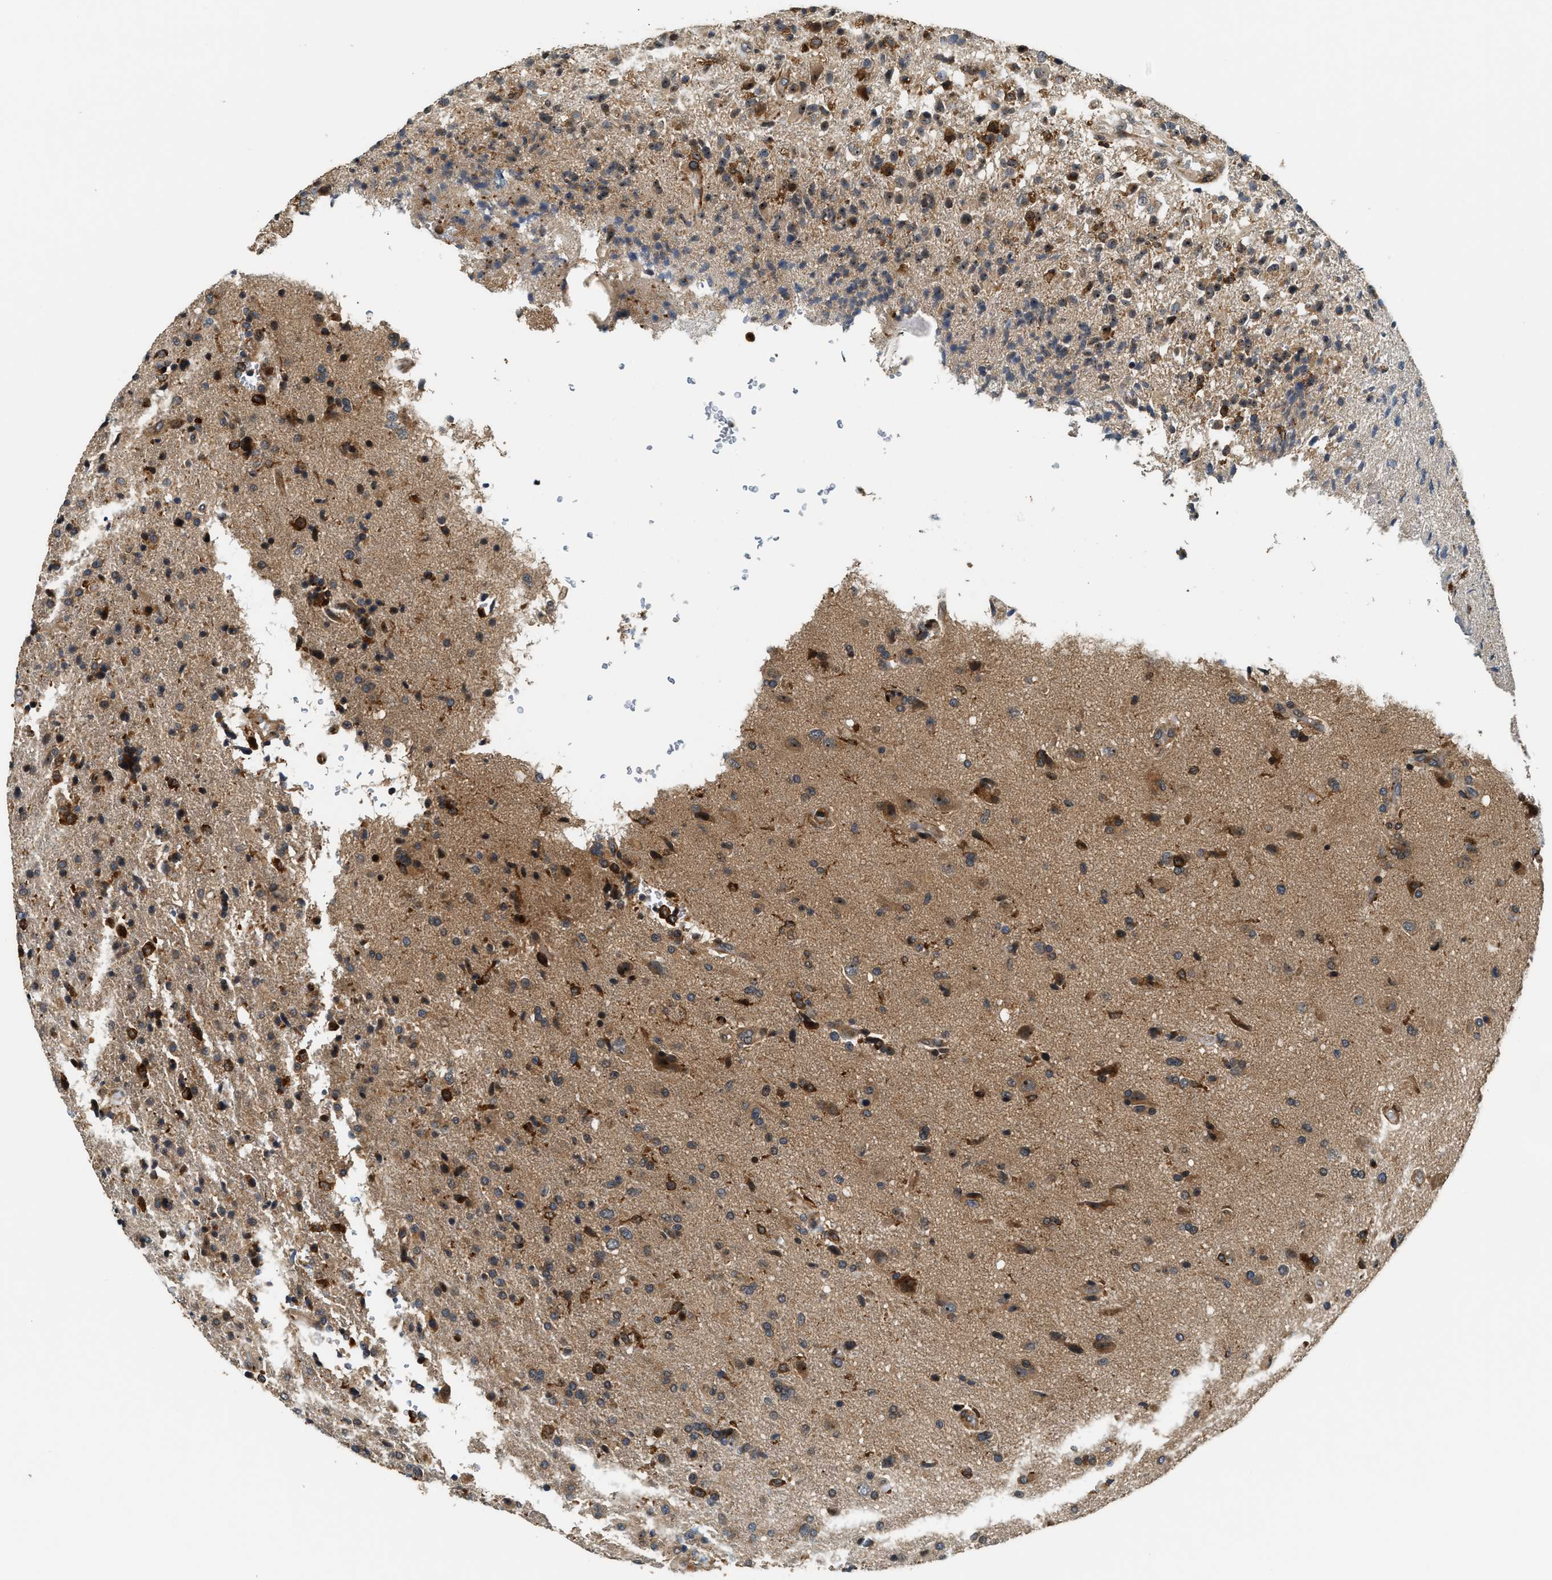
{"staining": {"intensity": "moderate", "quantity": ">75%", "location": "cytoplasmic/membranous"}, "tissue": "glioma", "cell_type": "Tumor cells", "image_type": "cancer", "snomed": [{"axis": "morphology", "description": "Glioma, malignant, High grade"}, {"axis": "topography", "description": "Brain"}], "caption": "Glioma was stained to show a protein in brown. There is medium levels of moderate cytoplasmic/membranous expression in approximately >75% of tumor cells.", "gene": "SNX5", "patient": {"sex": "male", "age": 72}}